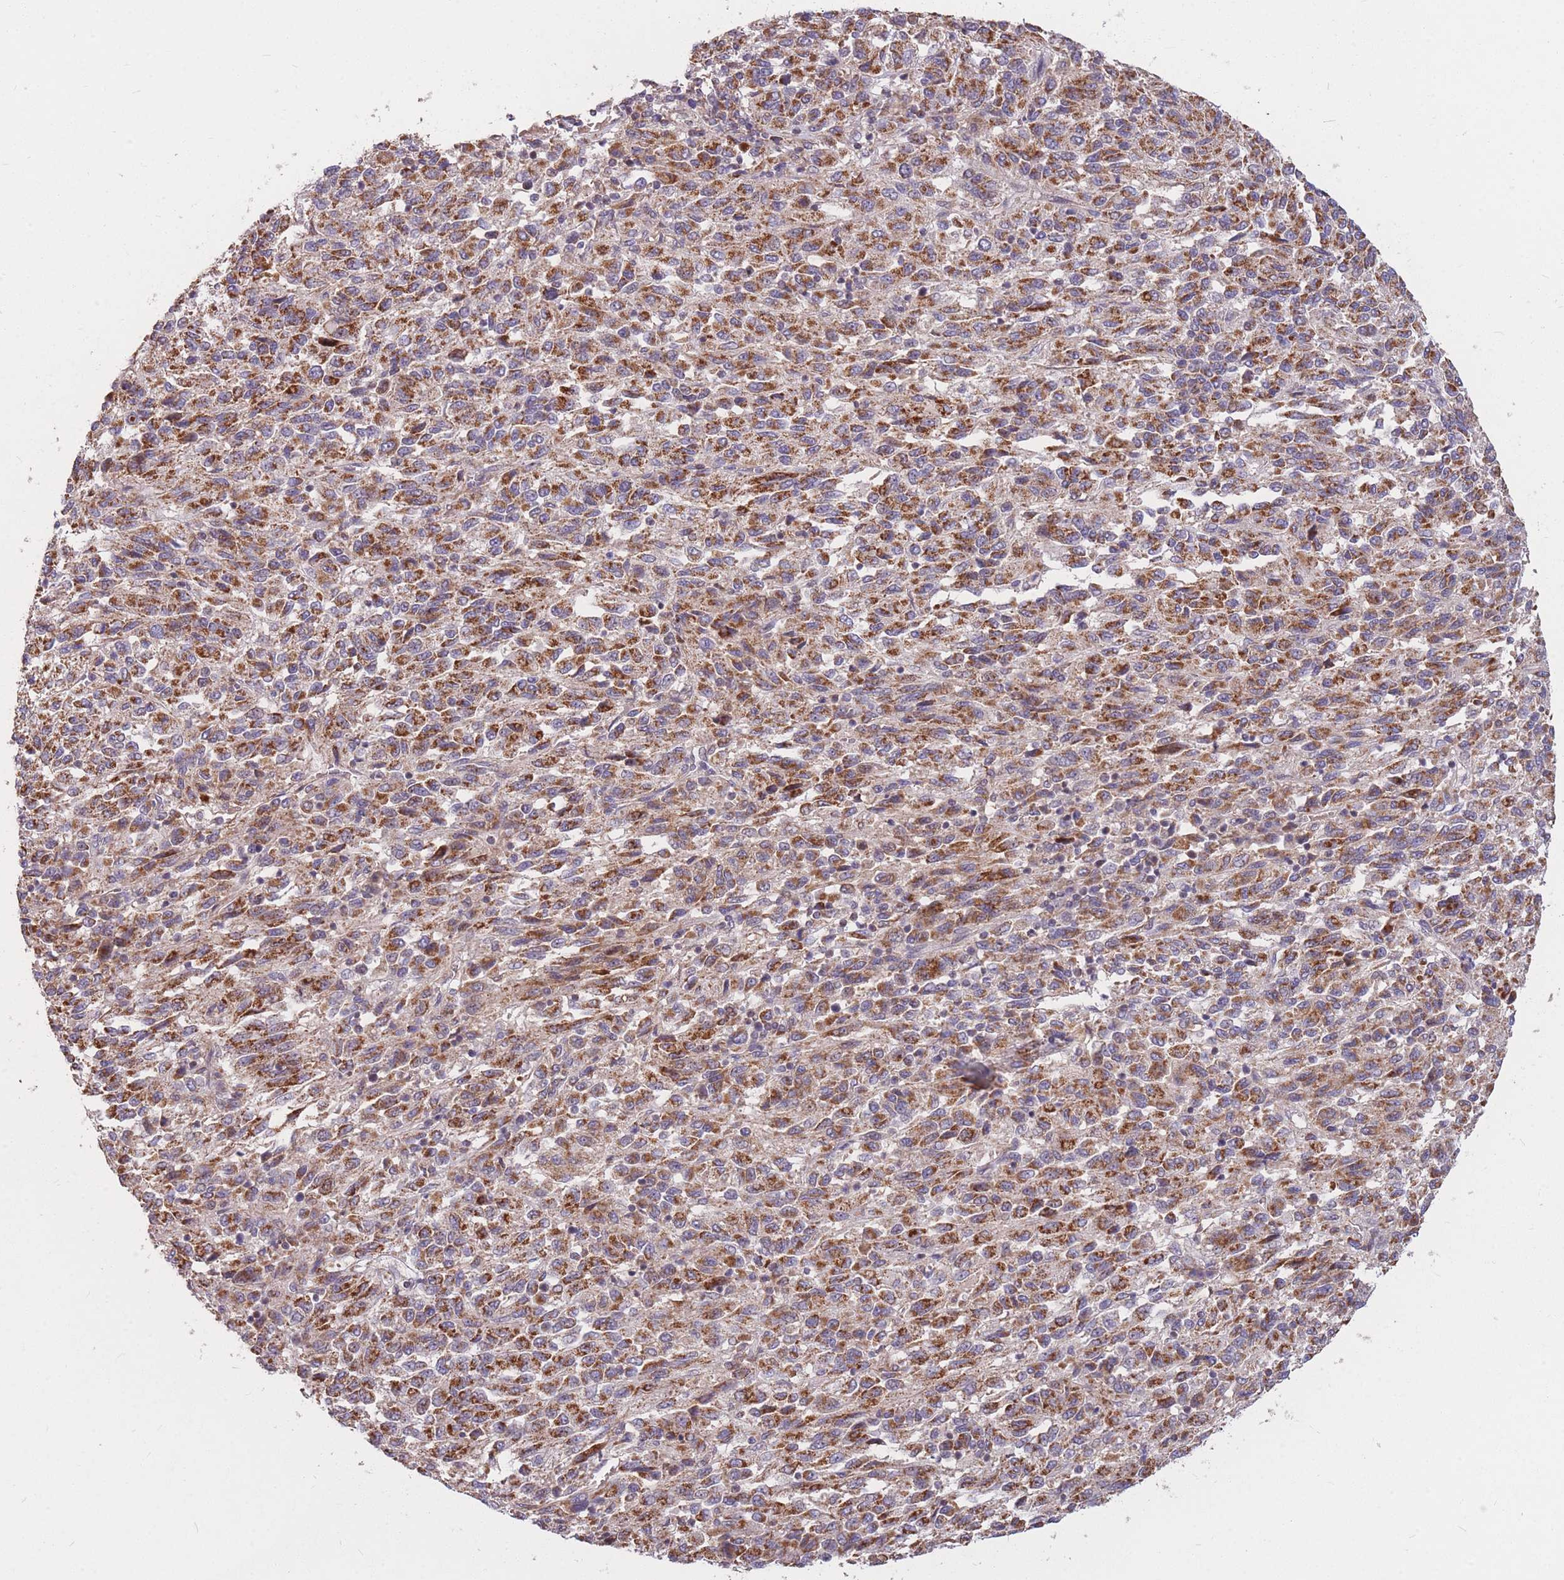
{"staining": {"intensity": "strong", "quantity": ">75%", "location": "cytoplasmic/membranous"}, "tissue": "melanoma", "cell_type": "Tumor cells", "image_type": "cancer", "snomed": [{"axis": "morphology", "description": "Malignant melanoma, Metastatic site"}, {"axis": "topography", "description": "Lung"}], "caption": "Immunohistochemistry of melanoma shows high levels of strong cytoplasmic/membranous positivity in approximately >75% of tumor cells.", "gene": "PTPMT1", "patient": {"sex": "male", "age": 64}}